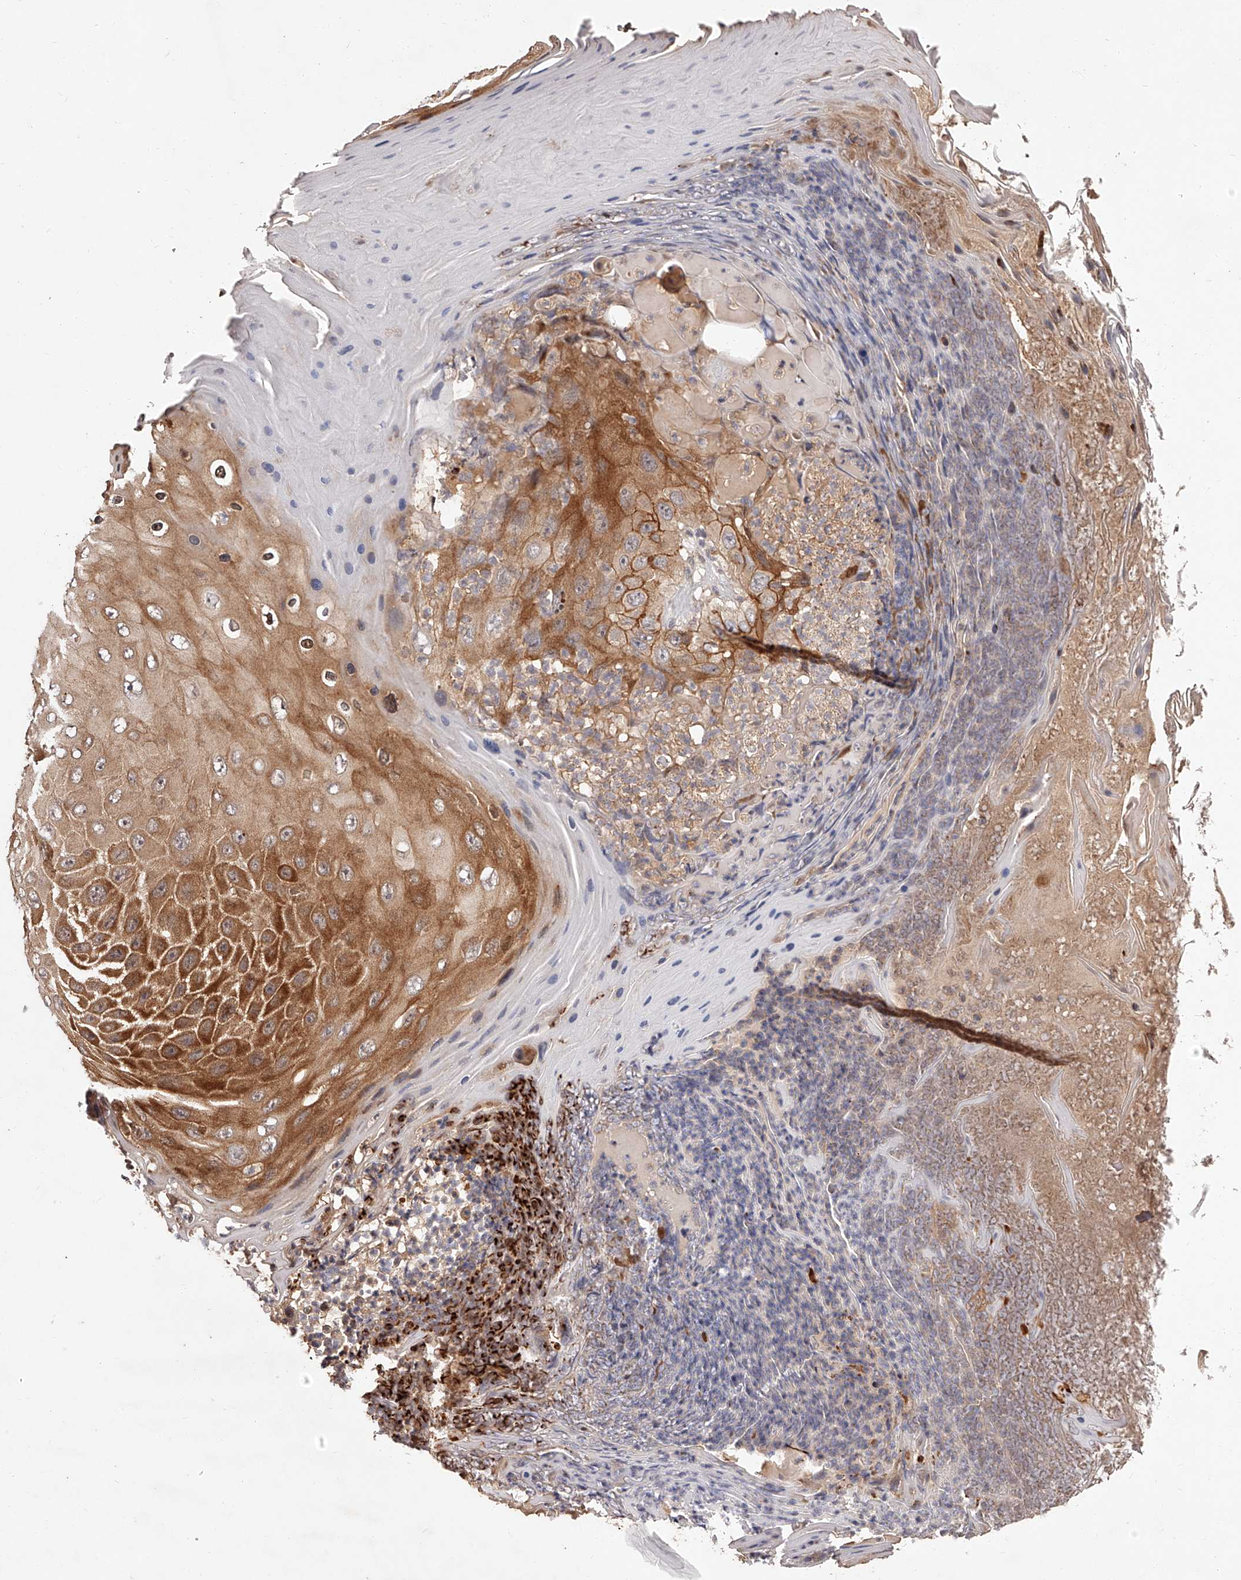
{"staining": {"intensity": "moderate", "quantity": ">75%", "location": "cytoplasmic/membranous"}, "tissue": "skin cancer", "cell_type": "Tumor cells", "image_type": "cancer", "snomed": [{"axis": "morphology", "description": "Squamous cell carcinoma, NOS"}, {"axis": "topography", "description": "Skin"}], "caption": "Moderate cytoplasmic/membranous expression is identified in approximately >75% of tumor cells in squamous cell carcinoma (skin).", "gene": "CUL7", "patient": {"sex": "female", "age": 88}}